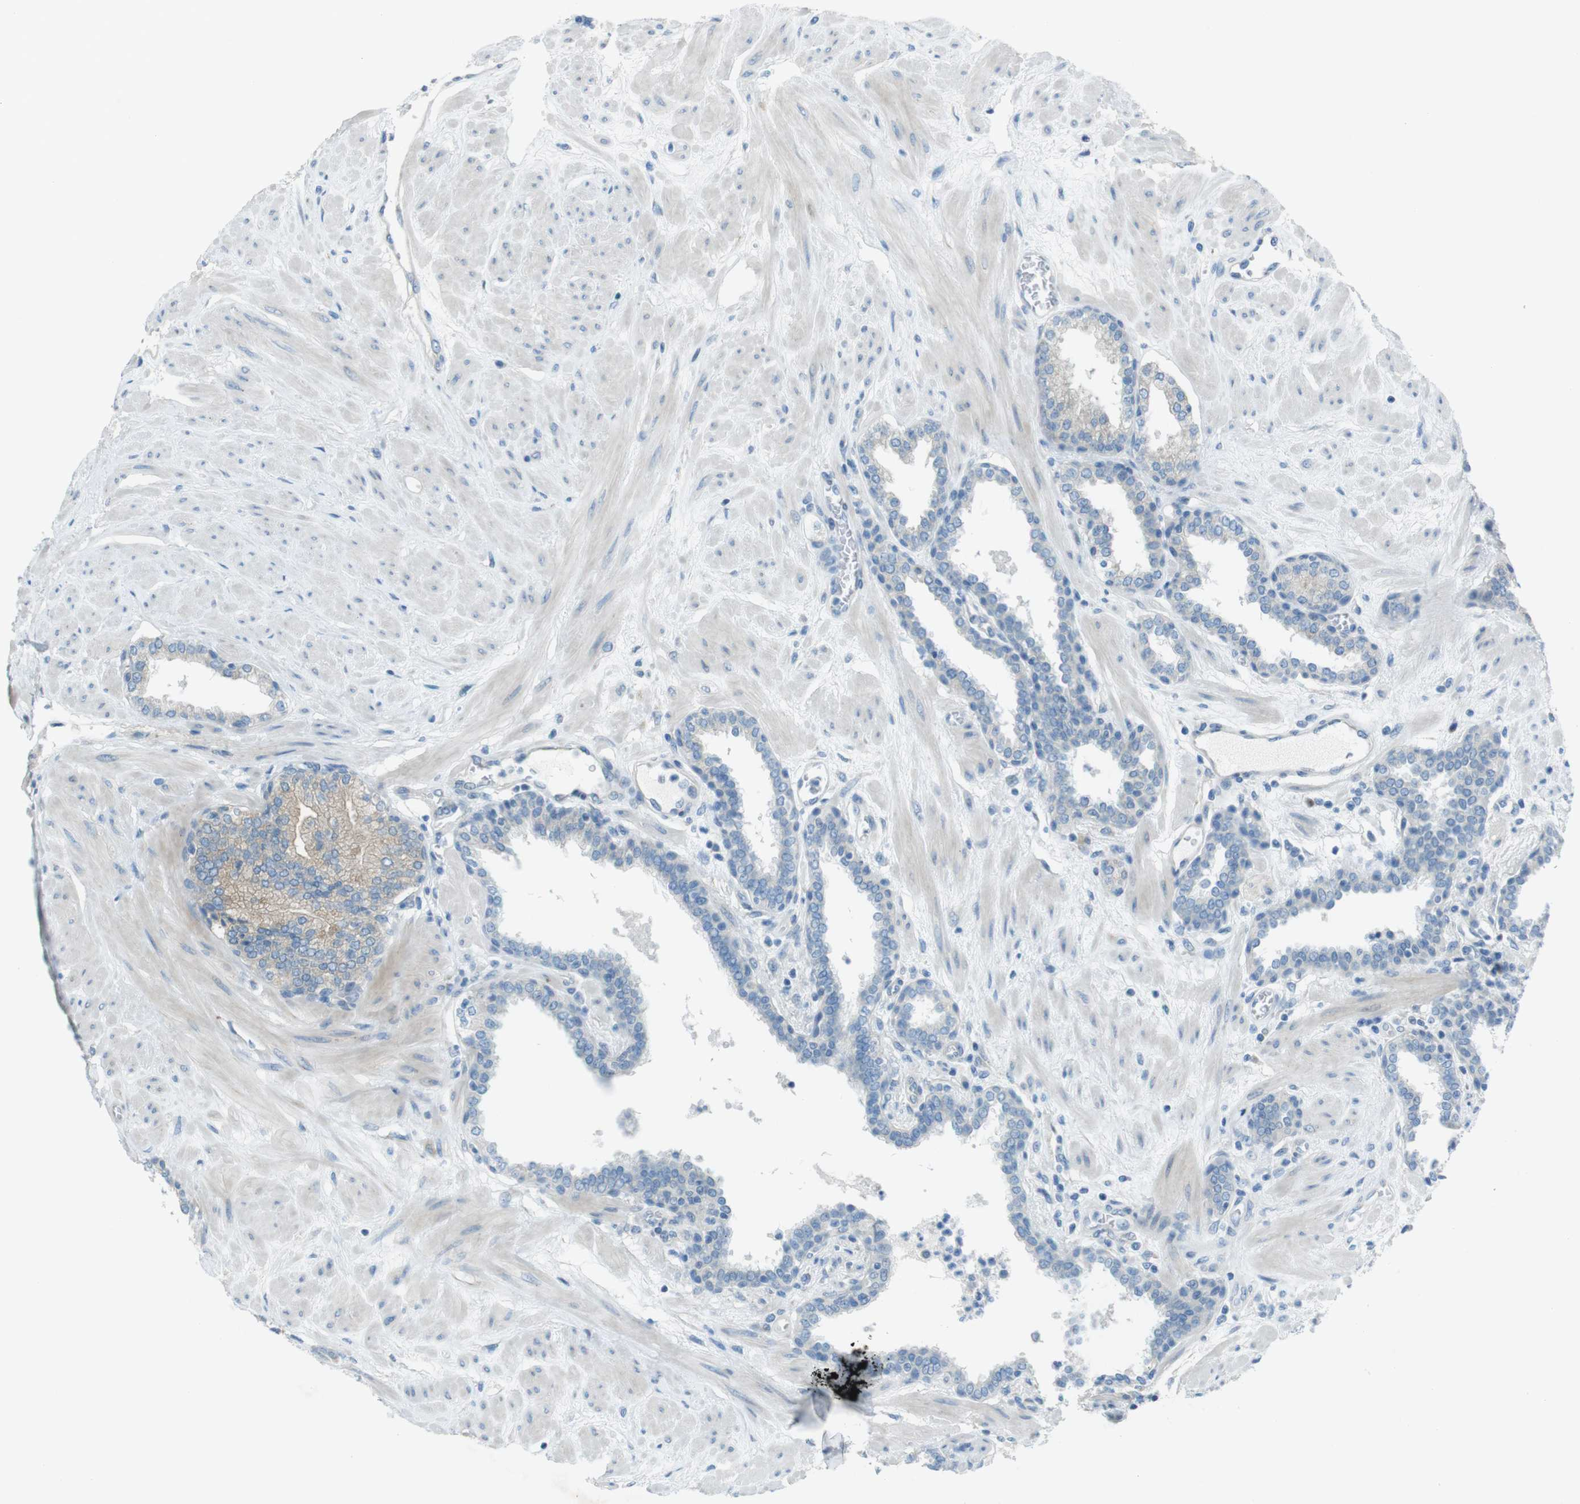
{"staining": {"intensity": "negative", "quantity": "none", "location": "none"}, "tissue": "prostate", "cell_type": "Glandular cells", "image_type": "normal", "snomed": [{"axis": "morphology", "description": "Normal tissue, NOS"}, {"axis": "topography", "description": "Prostate"}], "caption": "Prostate was stained to show a protein in brown. There is no significant positivity in glandular cells. Brightfield microscopy of immunohistochemistry stained with DAB (brown) and hematoxylin (blue), captured at high magnification.", "gene": "TMEM41B", "patient": {"sex": "male", "age": 51}}